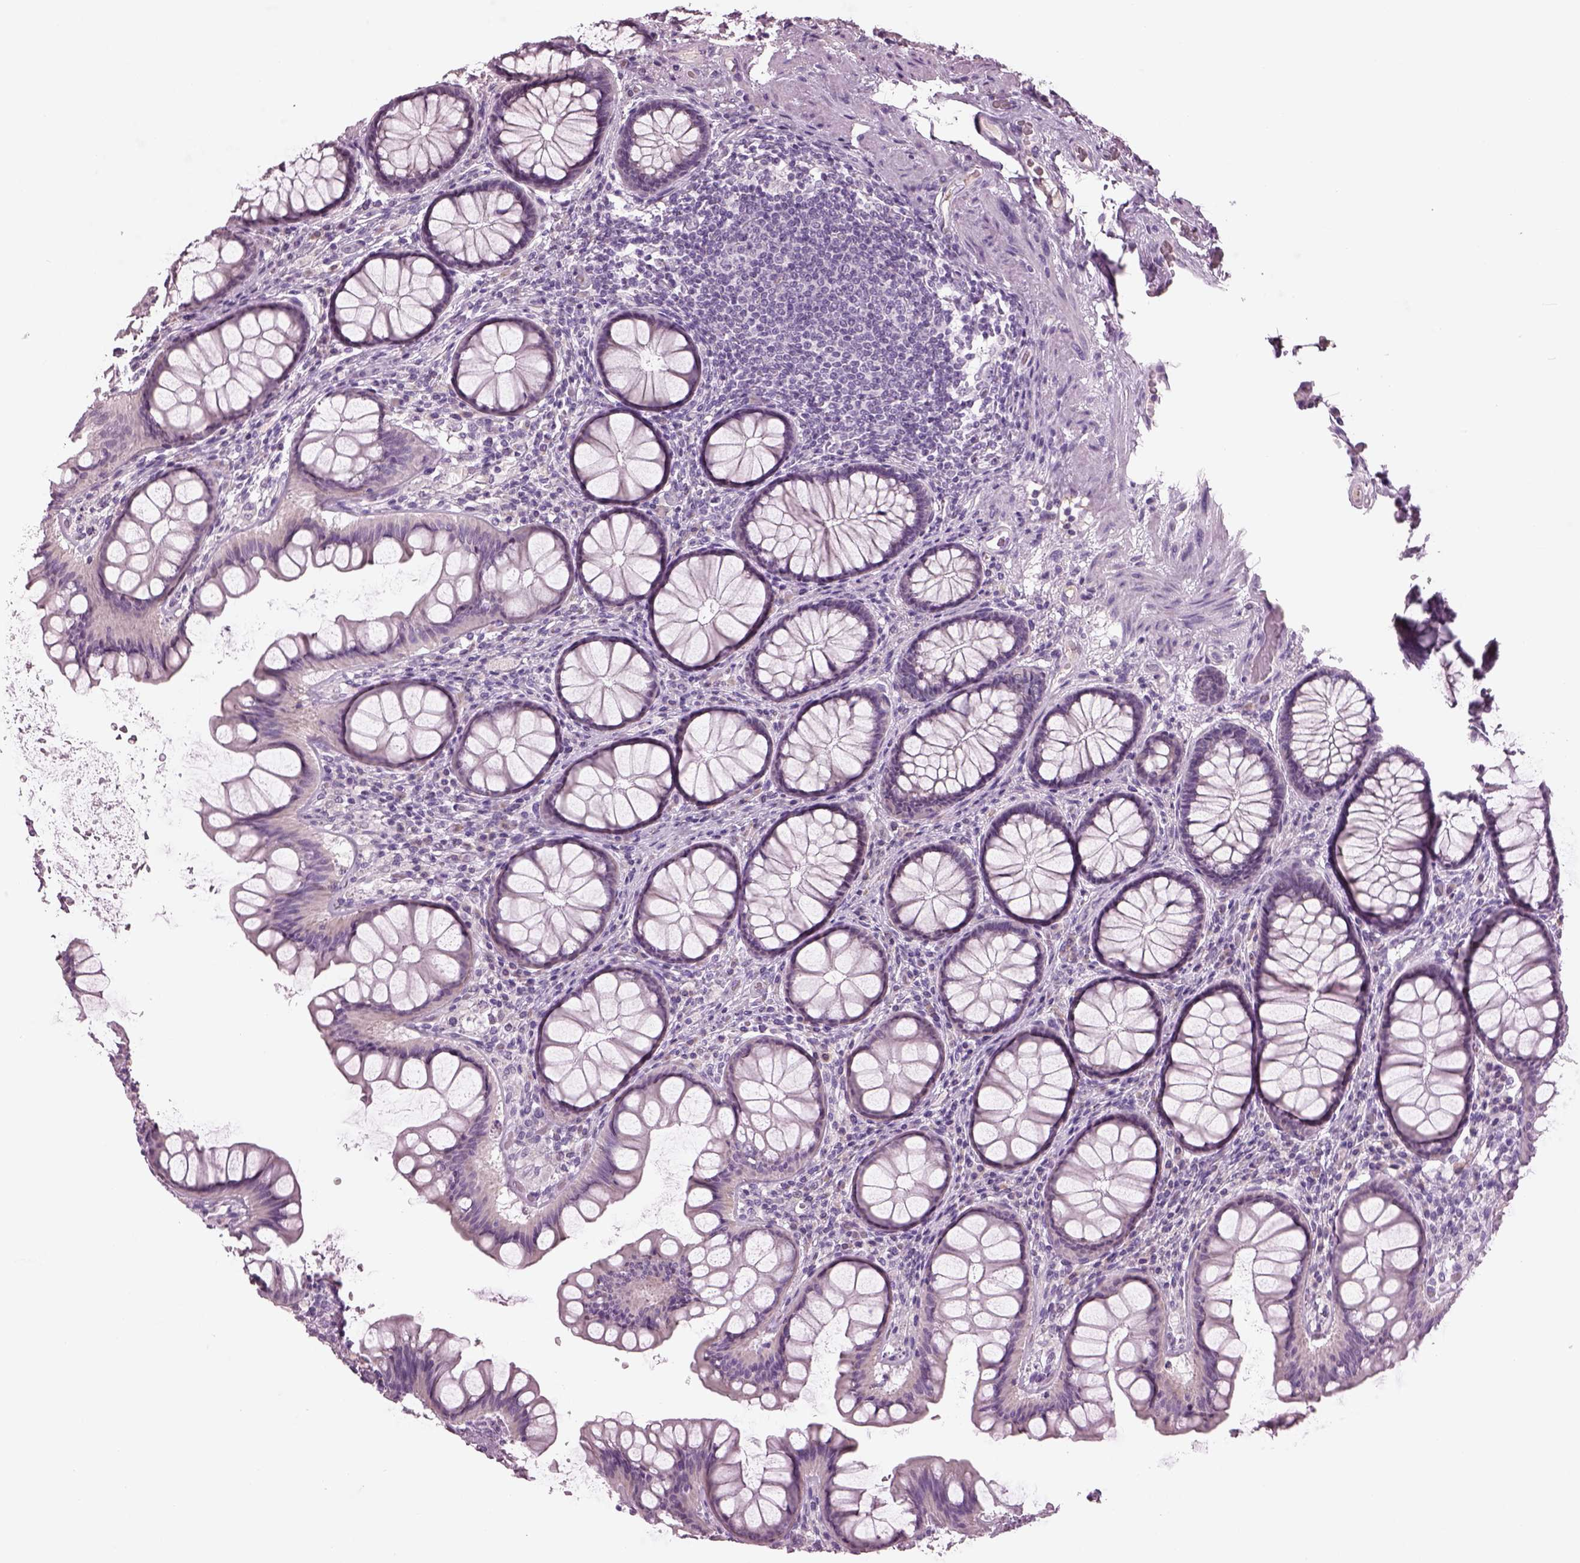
{"staining": {"intensity": "negative", "quantity": "none", "location": "none"}, "tissue": "colon", "cell_type": "Endothelial cells", "image_type": "normal", "snomed": [{"axis": "morphology", "description": "Normal tissue, NOS"}, {"axis": "topography", "description": "Colon"}], "caption": "High magnification brightfield microscopy of benign colon stained with DAB (3,3'-diaminobenzidine) (brown) and counterstained with hematoxylin (blue): endothelial cells show no significant expression.", "gene": "CYLC1", "patient": {"sex": "female", "age": 65}}